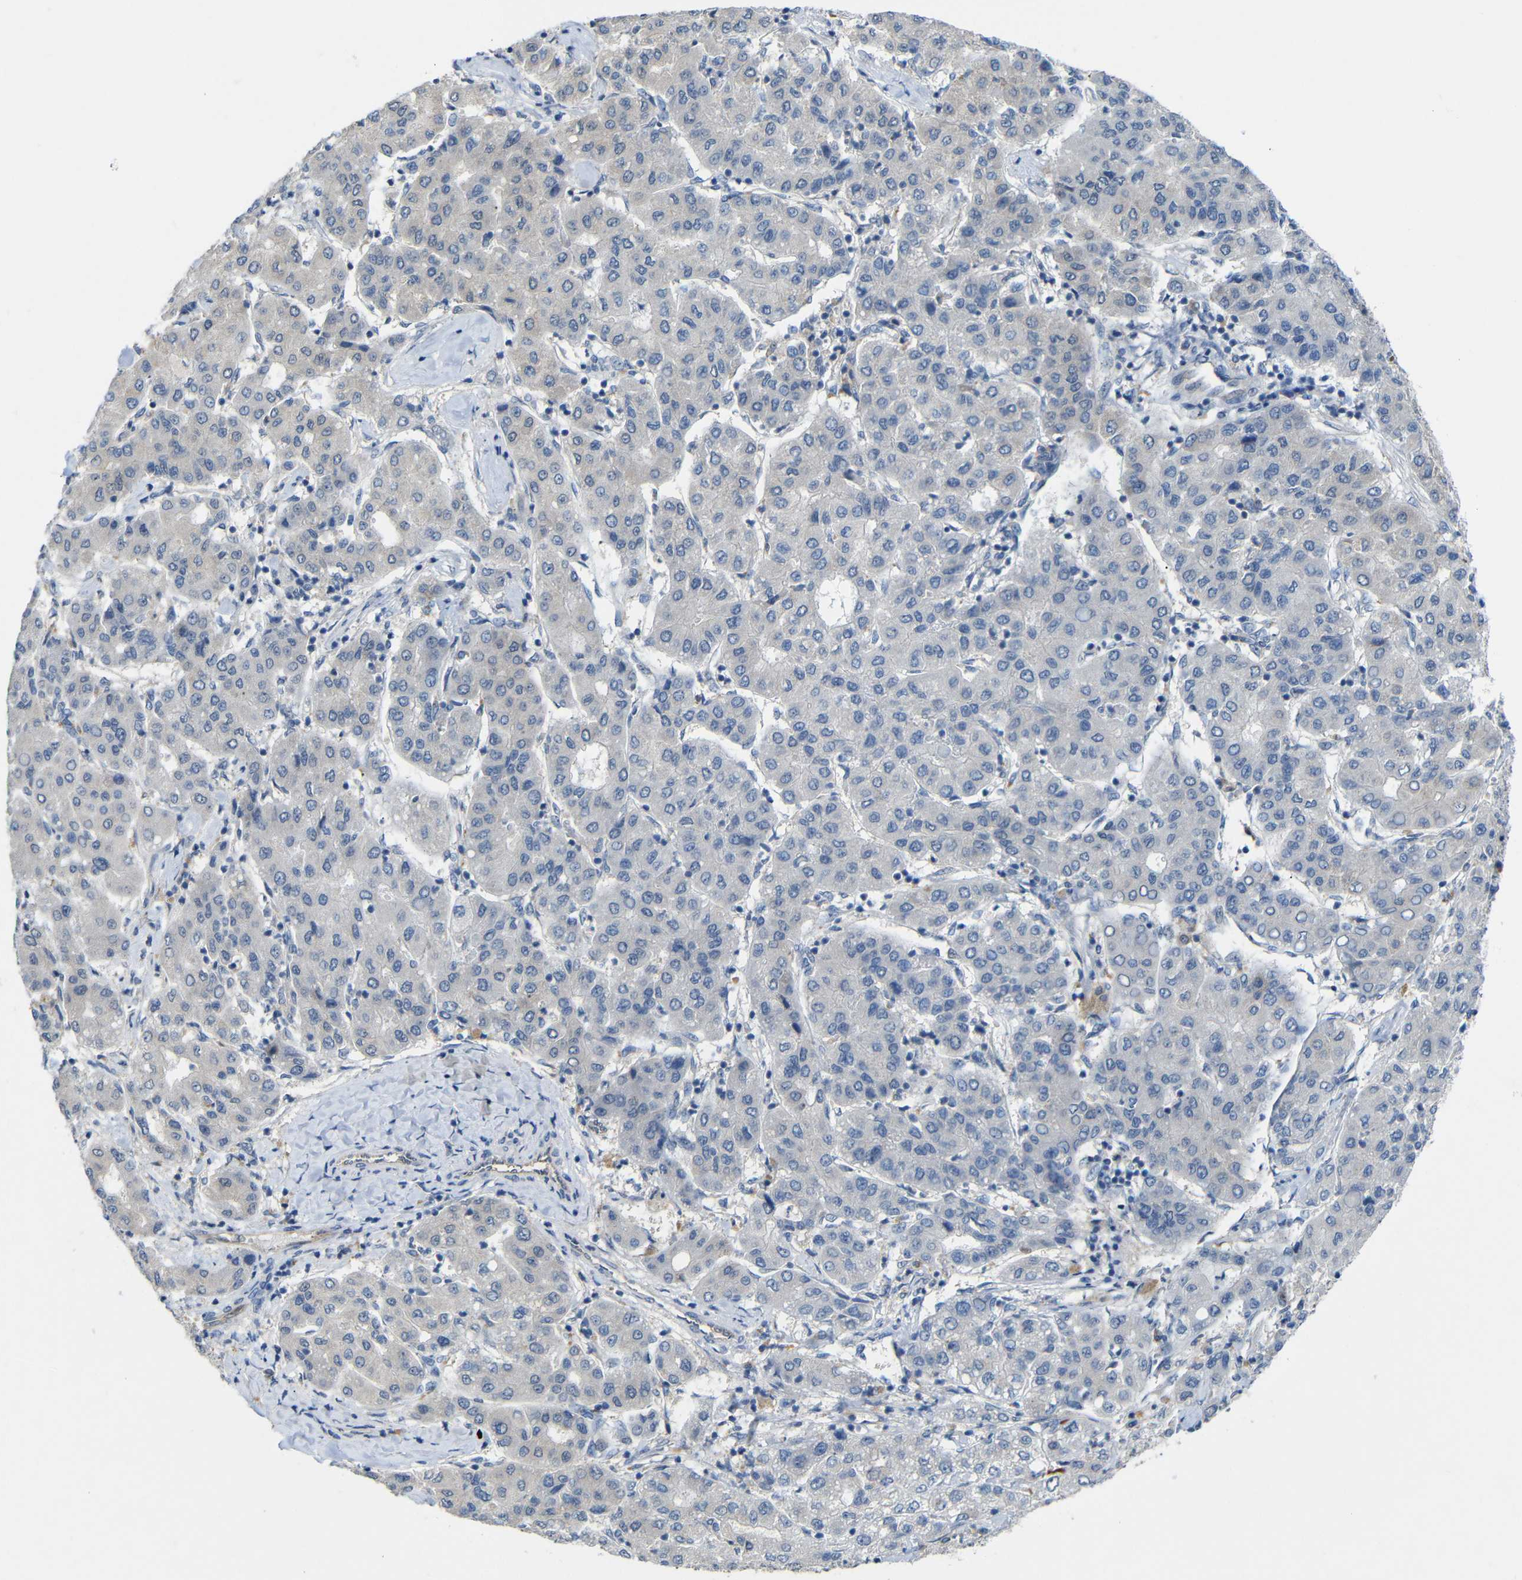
{"staining": {"intensity": "negative", "quantity": "none", "location": "none"}, "tissue": "liver cancer", "cell_type": "Tumor cells", "image_type": "cancer", "snomed": [{"axis": "morphology", "description": "Carcinoma, Hepatocellular, NOS"}, {"axis": "topography", "description": "Liver"}], "caption": "Tumor cells show no significant expression in hepatocellular carcinoma (liver). Nuclei are stained in blue.", "gene": "TBC1D32", "patient": {"sex": "male", "age": 65}}